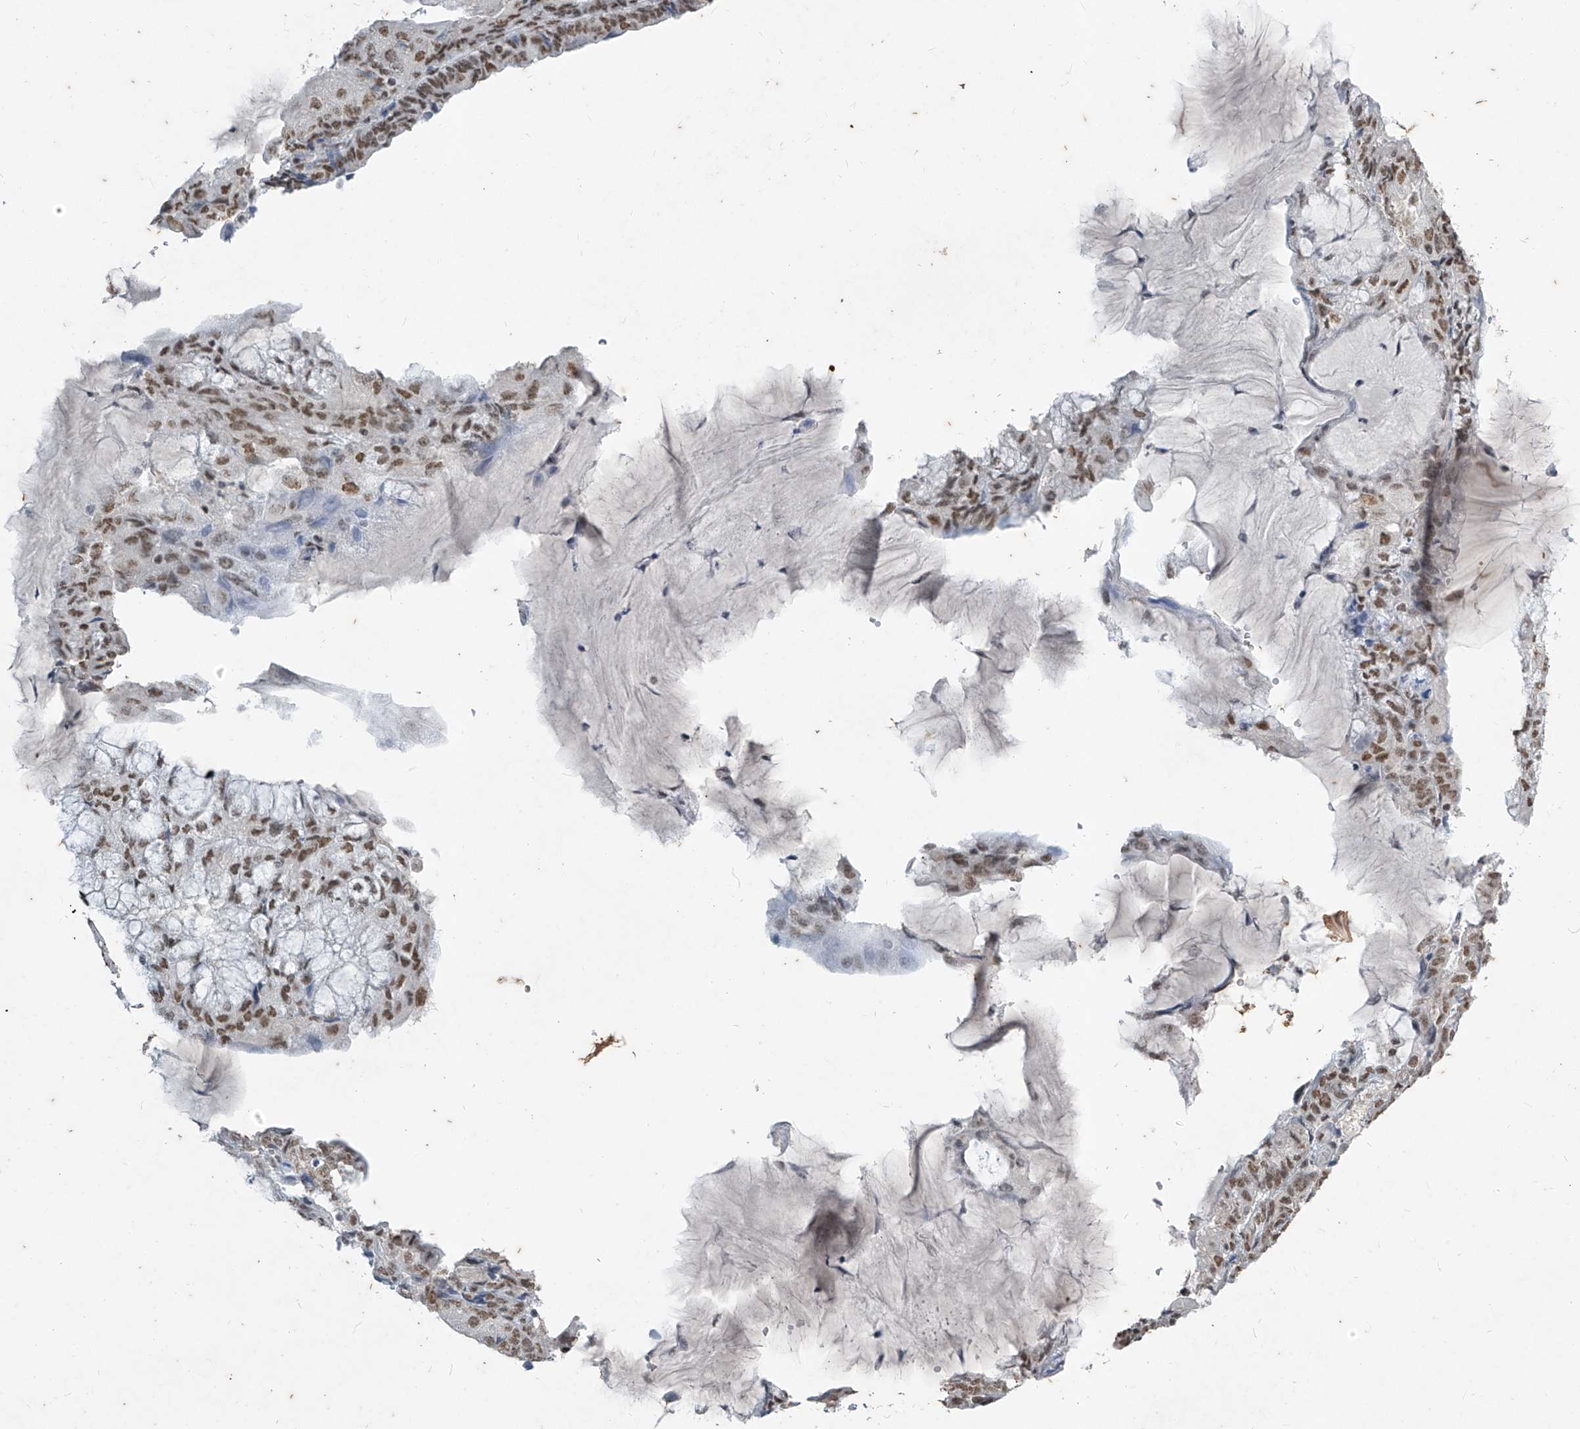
{"staining": {"intensity": "moderate", "quantity": ">75%", "location": "nuclear"}, "tissue": "endometrial cancer", "cell_type": "Tumor cells", "image_type": "cancer", "snomed": [{"axis": "morphology", "description": "Adenocarcinoma, NOS"}, {"axis": "topography", "description": "Endometrium"}], "caption": "DAB immunohistochemical staining of adenocarcinoma (endometrial) exhibits moderate nuclear protein expression in about >75% of tumor cells. (brown staining indicates protein expression, while blue staining denotes nuclei).", "gene": "TFEC", "patient": {"sex": "female", "age": 81}}